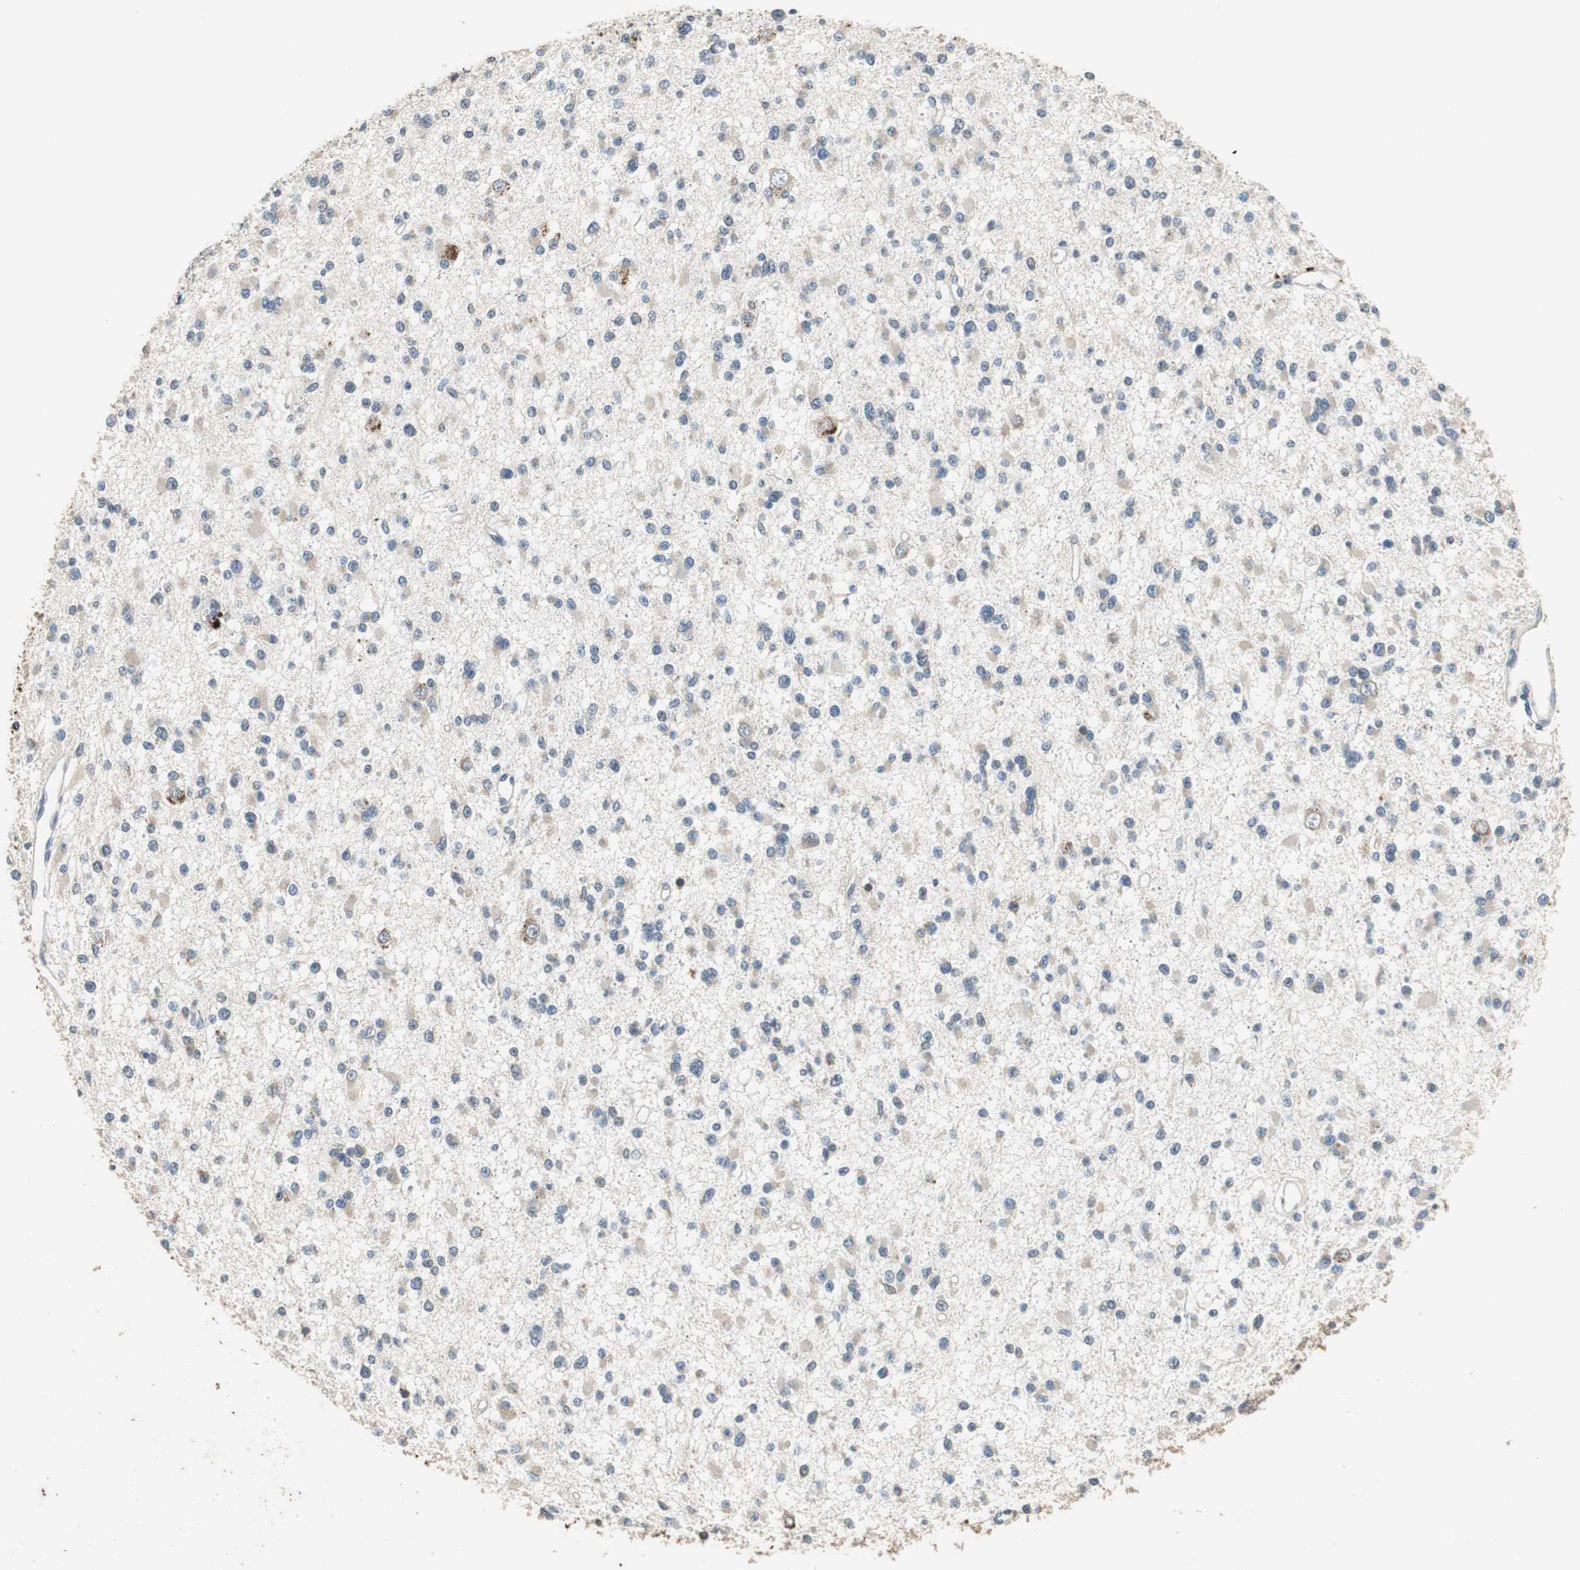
{"staining": {"intensity": "weak", "quantity": "25%-75%", "location": "cytoplasmic/membranous"}, "tissue": "glioma", "cell_type": "Tumor cells", "image_type": "cancer", "snomed": [{"axis": "morphology", "description": "Glioma, malignant, Low grade"}, {"axis": "topography", "description": "Brain"}], "caption": "IHC of malignant glioma (low-grade) reveals low levels of weak cytoplasmic/membranous positivity in about 25%-75% of tumor cells.", "gene": "PI4KB", "patient": {"sex": "female", "age": 22}}